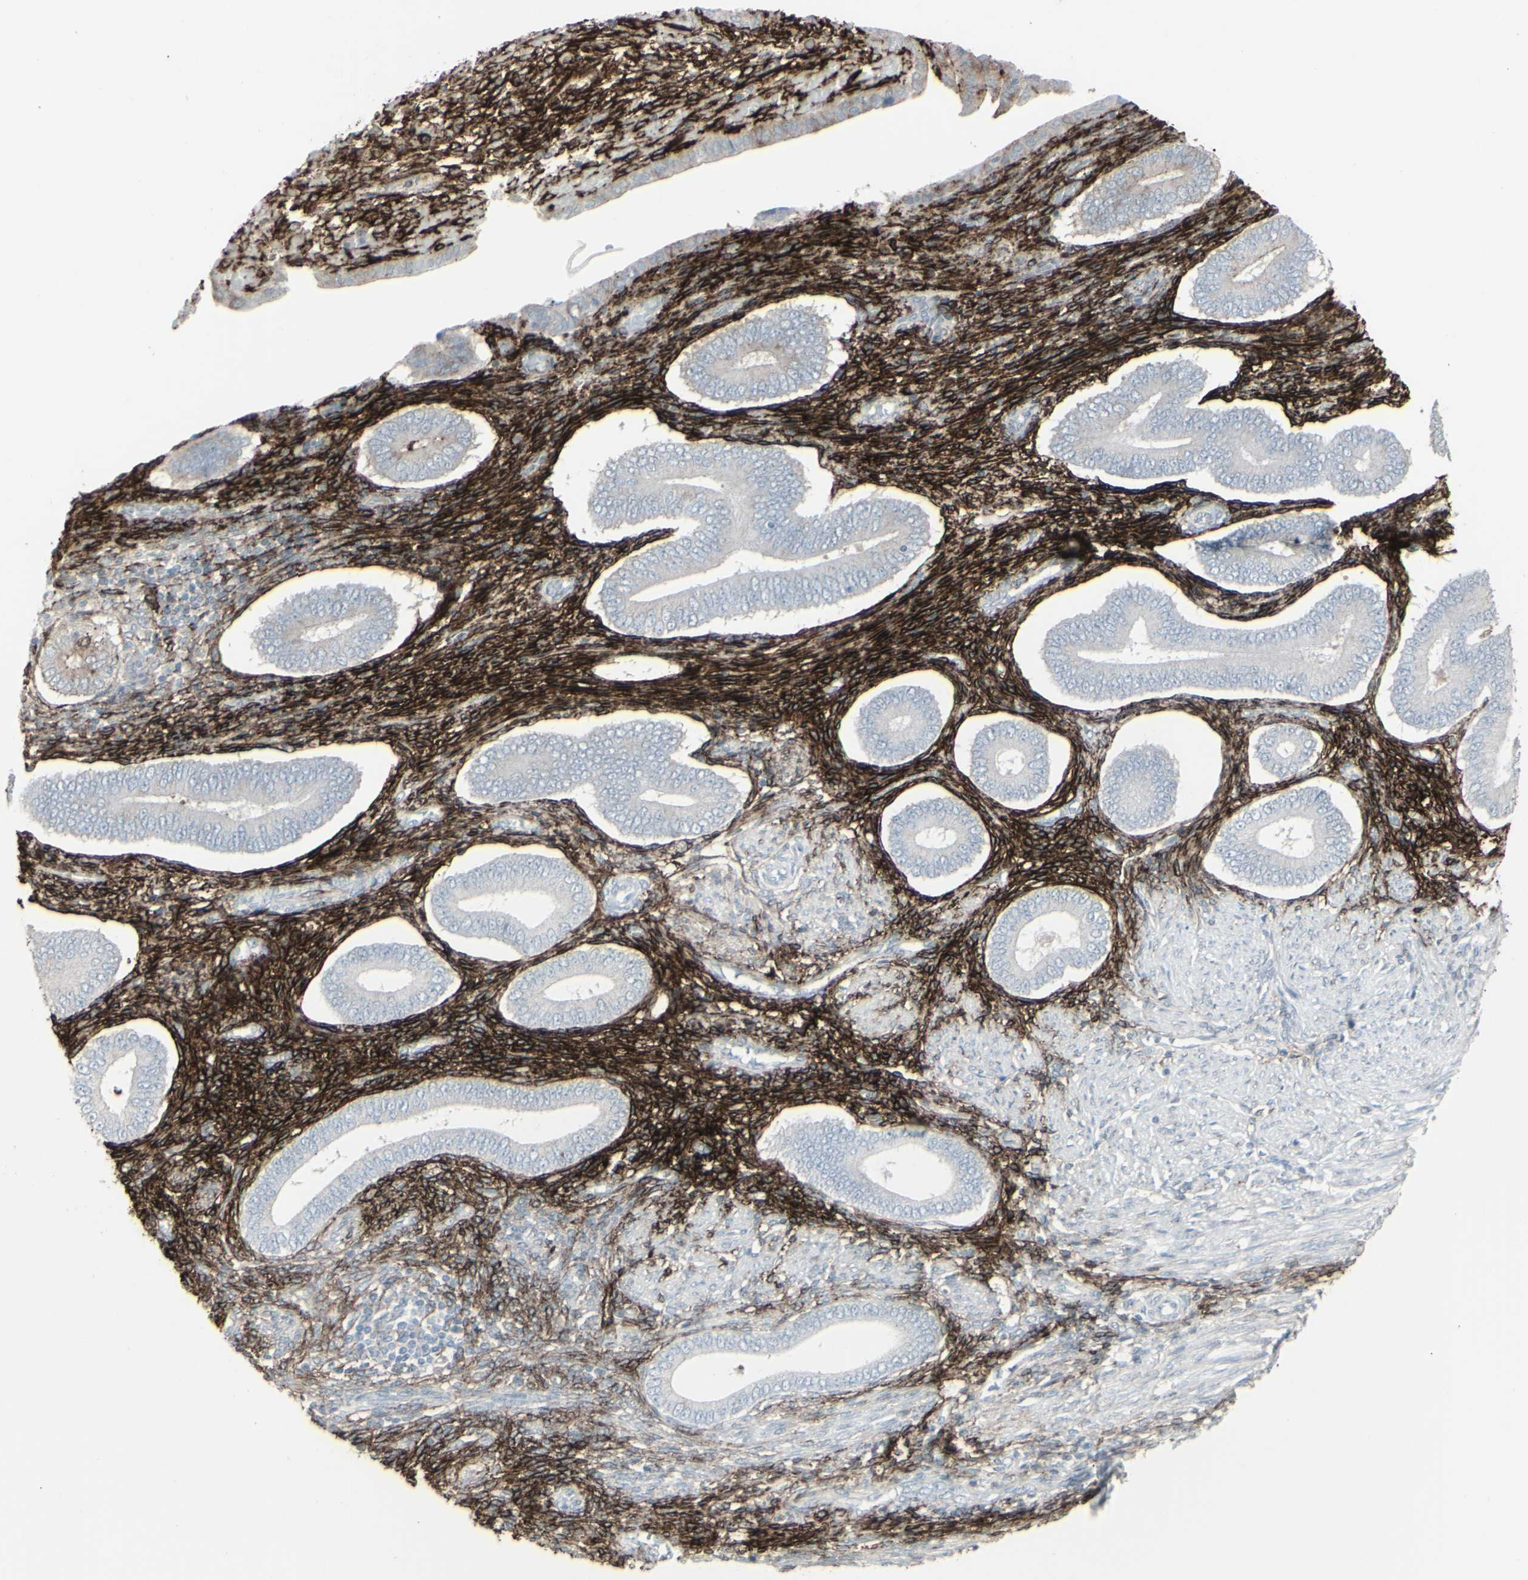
{"staining": {"intensity": "strong", "quantity": ">75%", "location": "cytoplasmic/membranous"}, "tissue": "endometrium", "cell_type": "Cells in endometrial stroma", "image_type": "normal", "snomed": [{"axis": "morphology", "description": "Normal tissue, NOS"}, {"axis": "topography", "description": "Endometrium"}], "caption": "A high amount of strong cytoplasmic/membranous staining is appreciated in about >75% of cells in endometrial stroma in benign endometrium. (IHC, brightfield microscopy, high magnification).", "gene": "GJA1", "patient": {"sex": "female", "age": 42}}